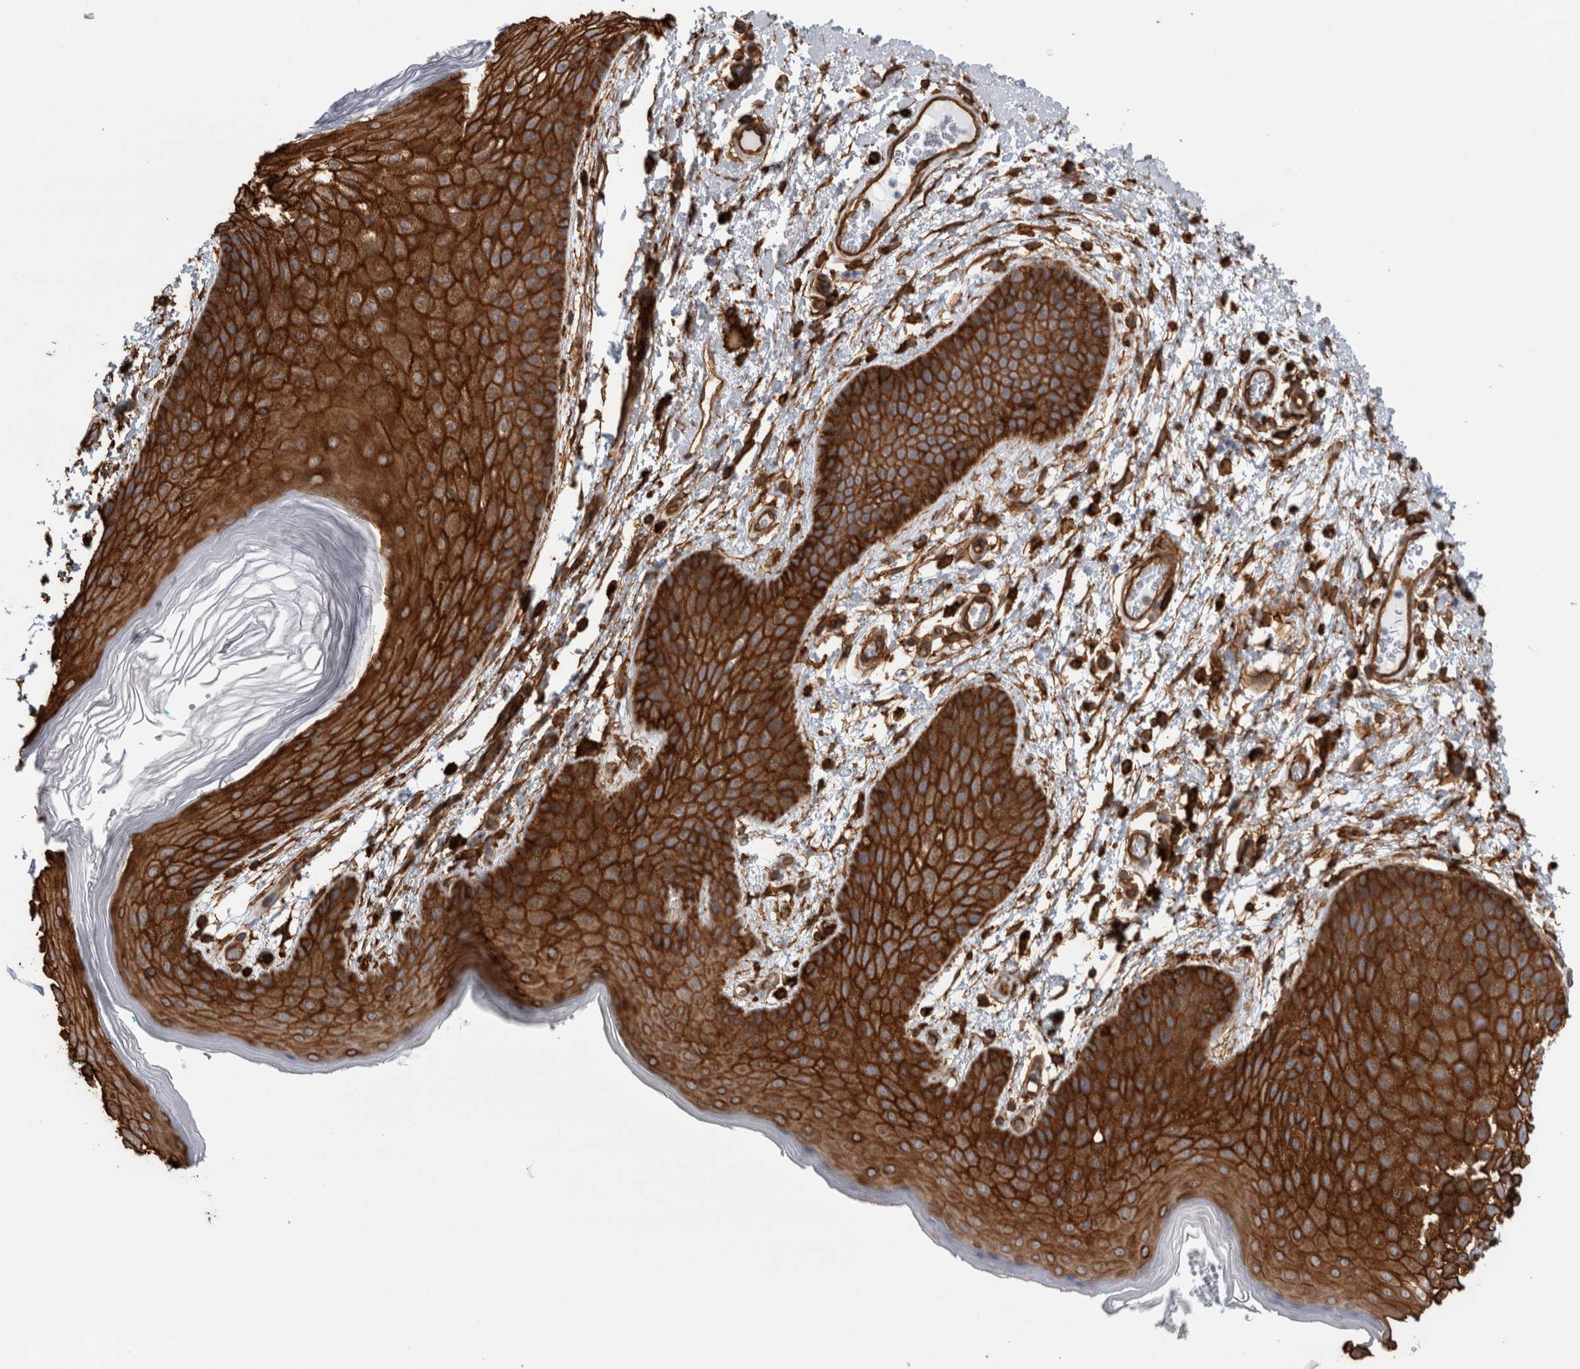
{"staining": {"intensity": "strong", "quantity": ">75%", "location": "cytoplasmic/membranous"}, "tissue": "skin", "cell_type": "Epidermal cells", "image_type": "normal", "snomed": [{"axis": "morphology", "description": "Normal tissue, NOS"}, {"axis": "topography", "description": "Anal"}], "caption": "A photomicrograph of skin stained for a protein demonstrates strong cytoplasmic/membranous brown staining in epidermal cells.", "gene": "AHNAK", "patient": {"sex": "male", "age": 74}}